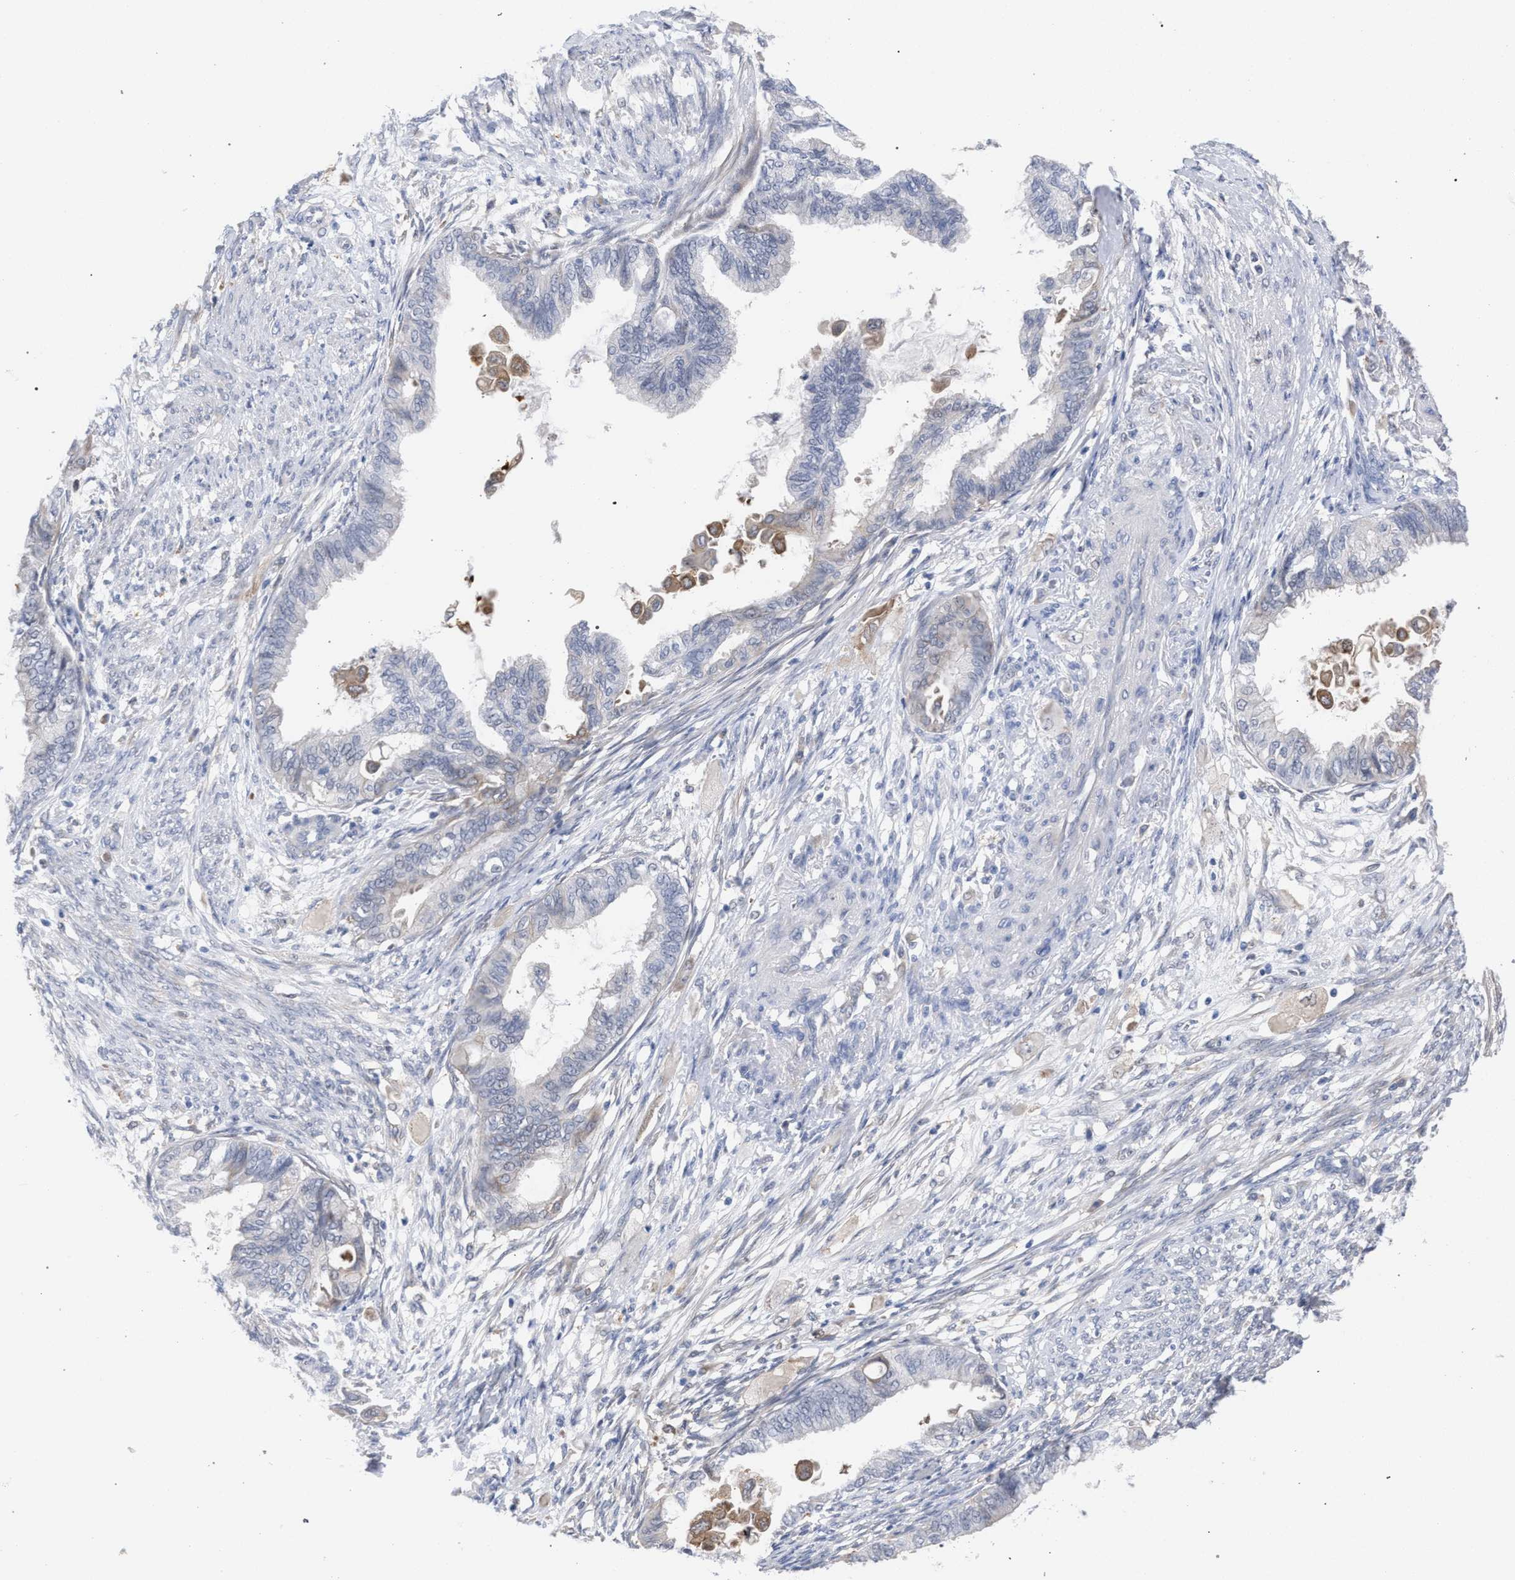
{"staining": {"intensity": "negative", "quantity": "none", "location": "none"}, "tissue": "cervical cancer", "cell_type": "Tumor cells", "image_type": "cancer", "snomed": [{"axis": "morphology", "description": "Normal tissue, NOS"}, {"axis": "morphology", "description": "Adenocarcinoma, NOS"}, {"axis": "topography", "description": "Cervix"}, {"axis": "topography", "description": "Endometrium"}], "caption": "IHC of adenocarcinoma (cervical) demonstrates no expression in tumor cells.", "gene": "FHOD3", "patient": {"sex": "female", "age": 86}}